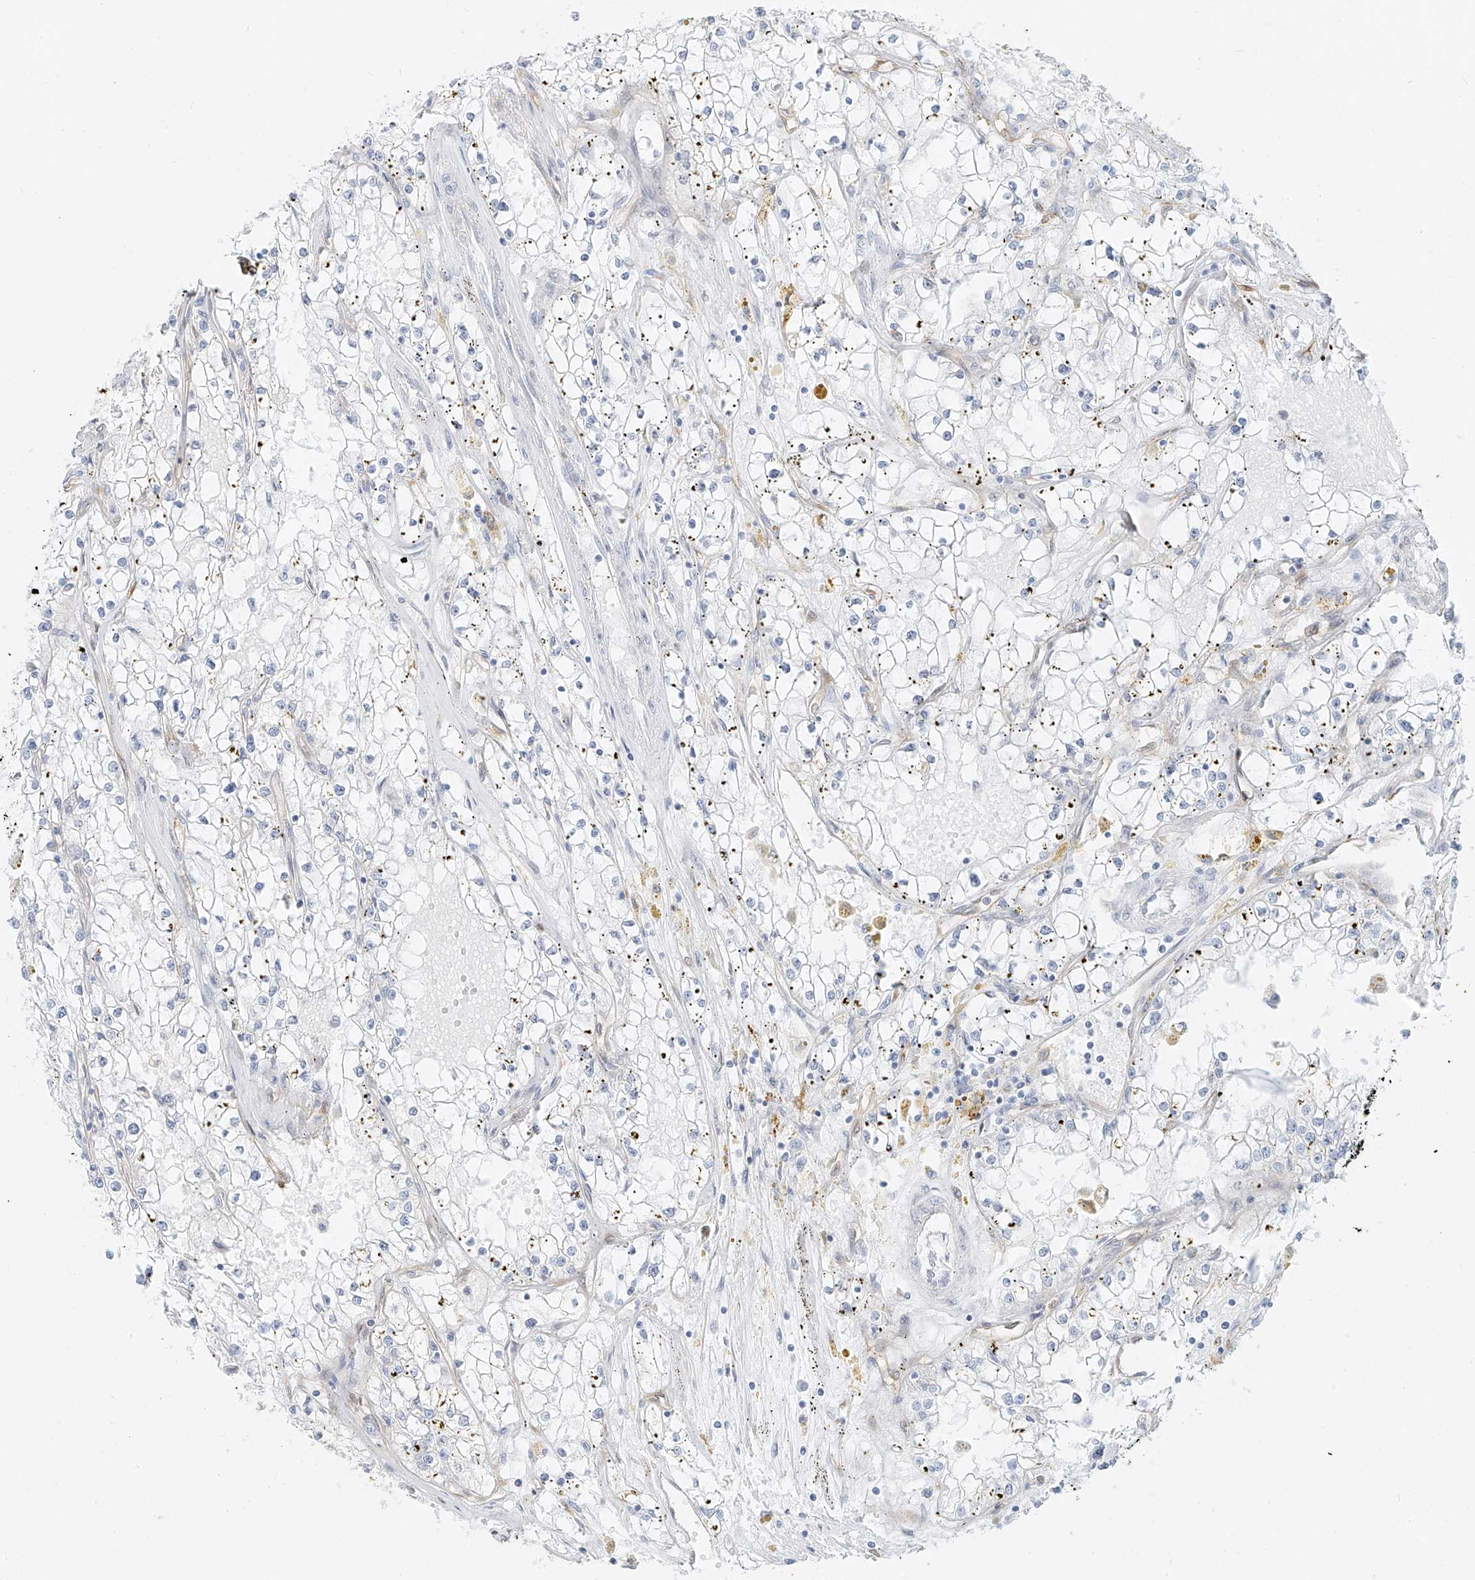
{"staining": {"intensity": "negative", "quantity": "none", "location": "none"}, "tissue": "renal cancer", "cell_type": "Tumor cells", "image_type": "cancer", "snomed": [{"axis": "morphology", "description": "Adenocarcinoma, NOS"}, {"axis": "topography", "description": "Kidney"}], "caption": "The immunohistochemistry histopathology image has no significant positivity in tumor cells of adenocarcinoma (renal) tissue.", "gene": "NHSL1", "patient": {"sex": "male", "age": 56}}